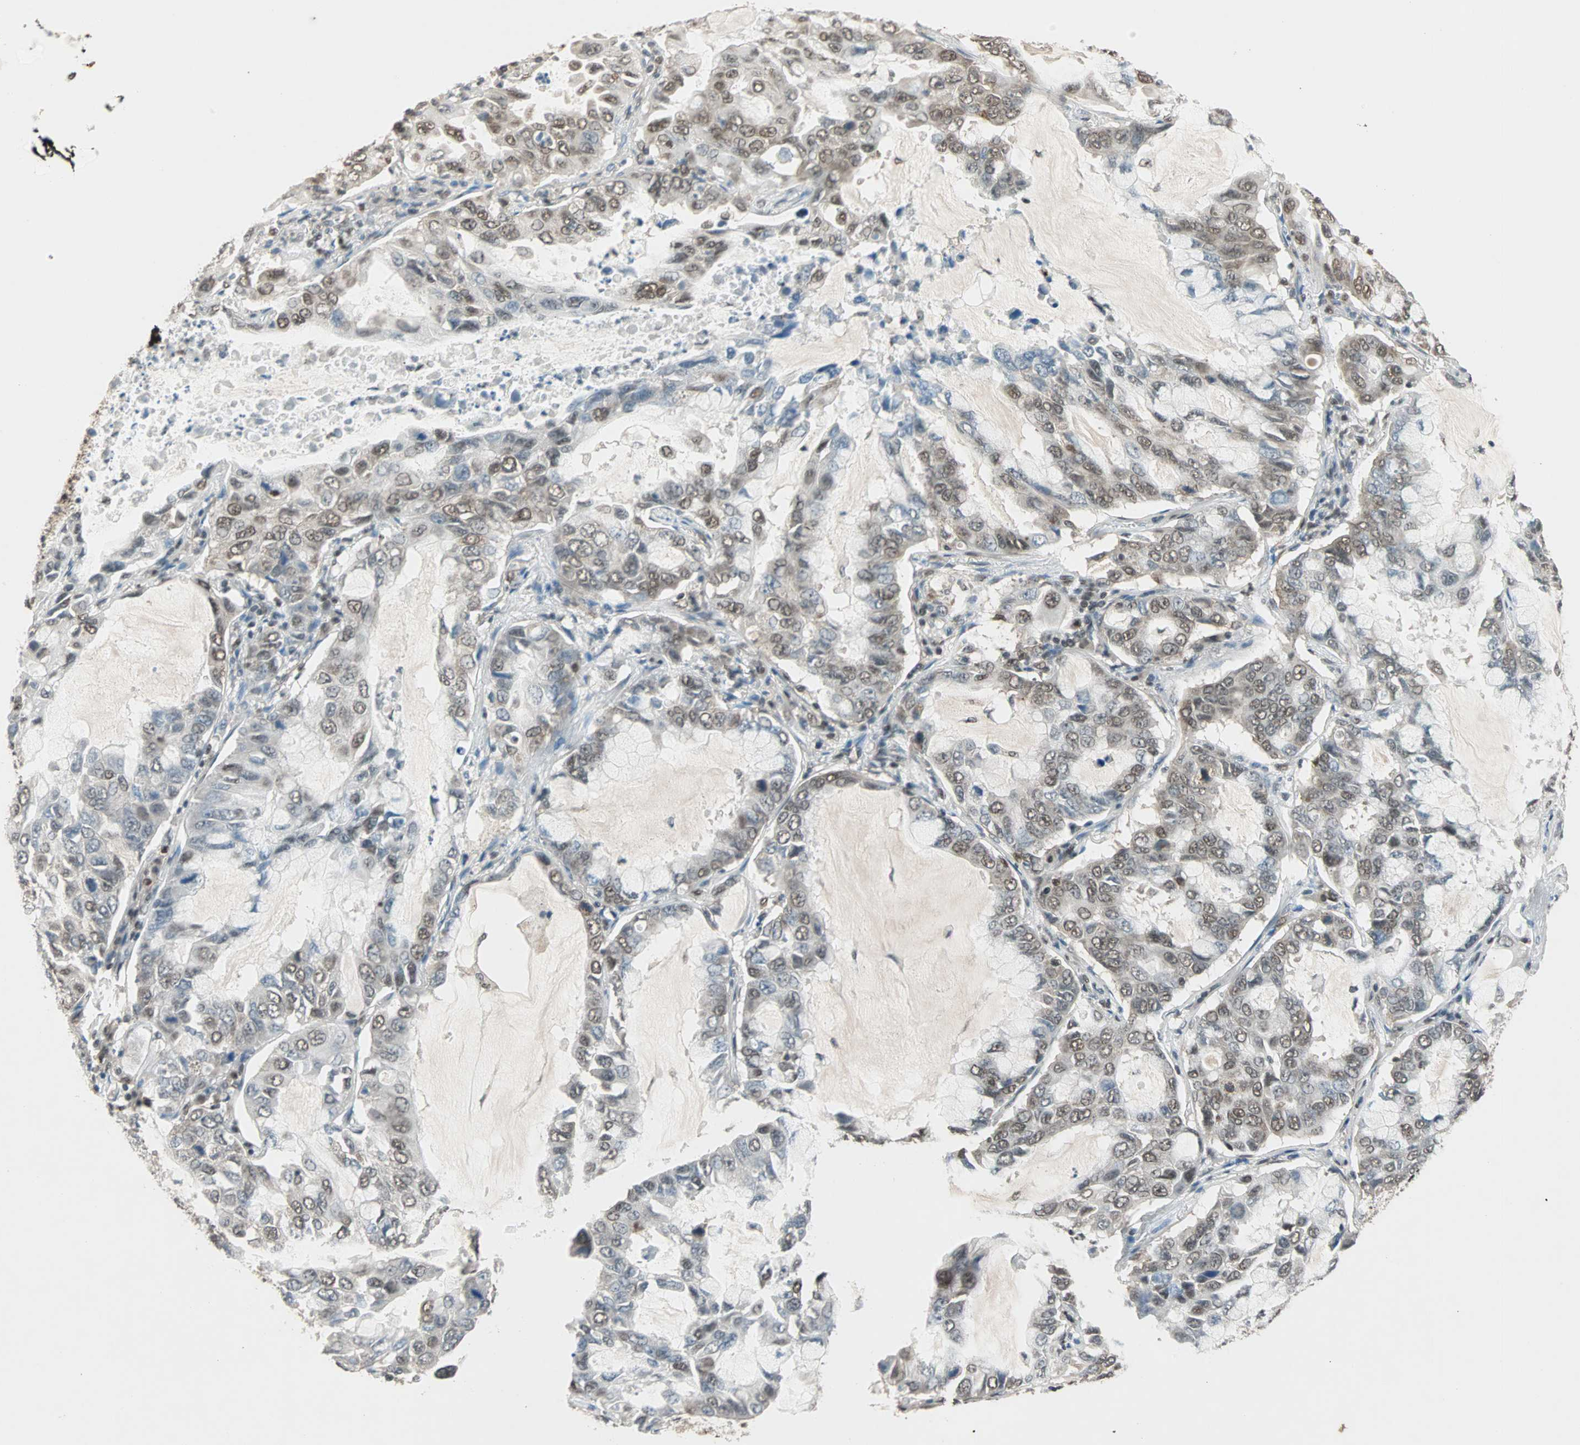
{"staining": {"intensity": "moderate", "quantity": ">75%", "location": "nuclear"}, "tissue": "lung cancer", "cell_type": "Tumor cells", "image_type": "cancer", "snomed": [{"axis": "morphology", "description": "Adenocarcinoma, NOS"}, {"axis": "topography", "description": "Lung"}], "caption": "Lung adenocarcinoma stained for a protein (brown) demonstrates moderate nuclear positive staining in about >75% of tumor cells.", "gene": "DAZAP1", "patient": {"sex": "male", "age": 64}}